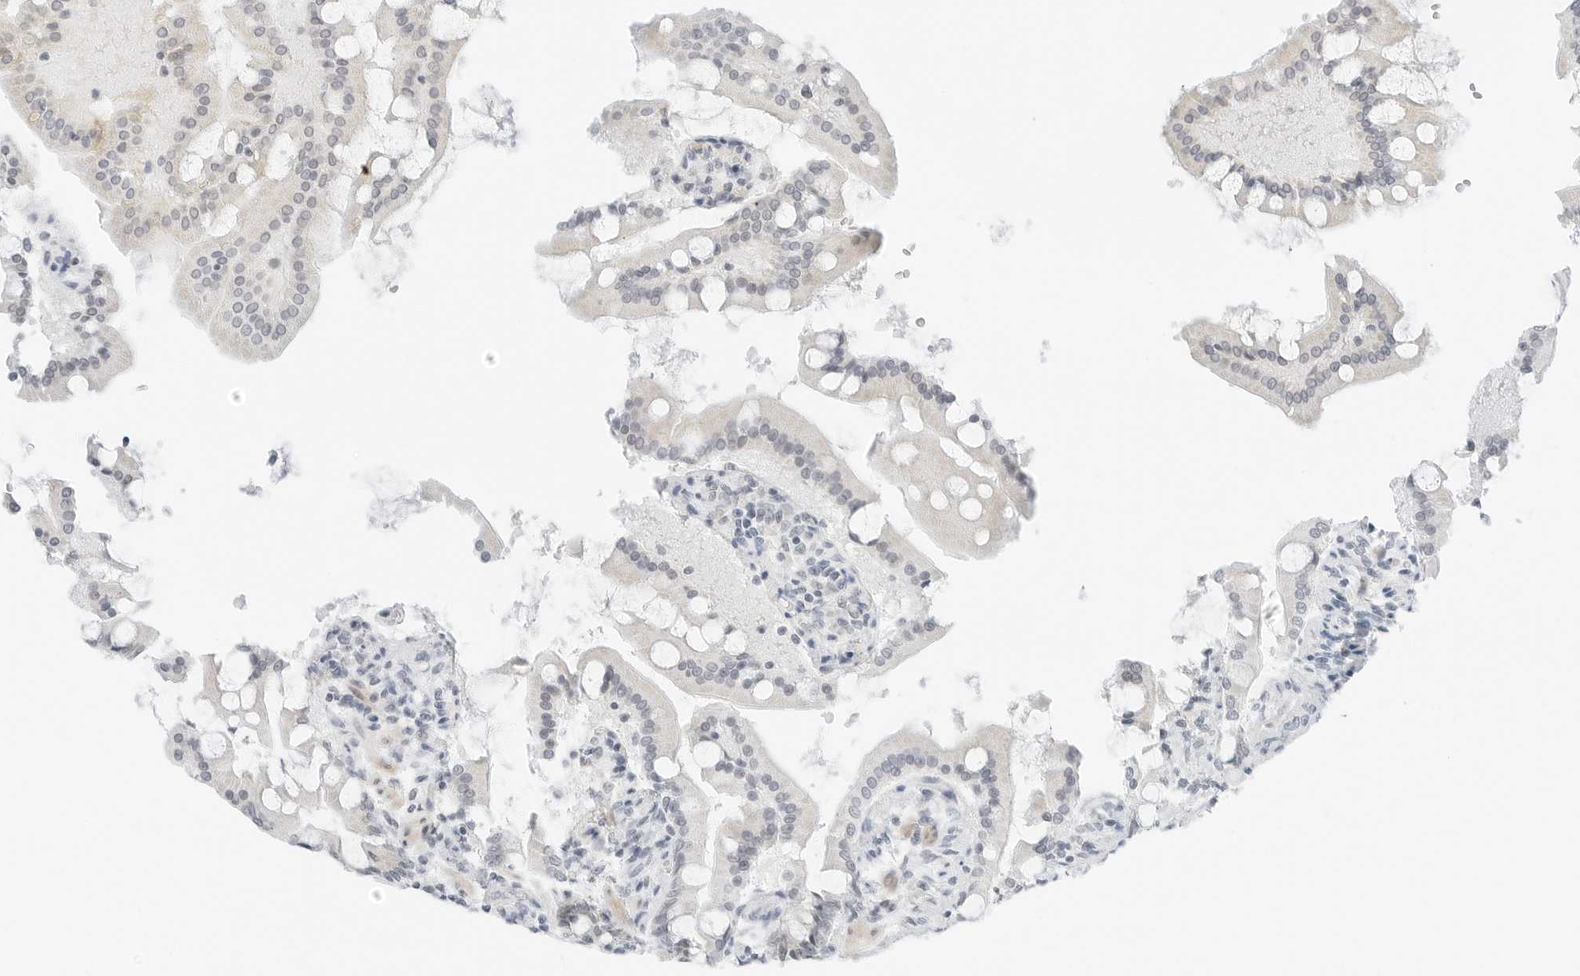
{"staining": {"intensity": "negative", "quantity": "none", "location": "none"}, "tissue": "small intestine", "cell_type": "Glandular cells", "image_type": "normal", "snomed": [{"axis": "morphology", "description": "Normal tissue, NOS"}, {"axis": "topography", "description": "Small intestine"}], "caption": "Image shows no significant protein staining in glandular cells of benign small intestine.", "gene": "CCSAP", "patient": {"sex": "male", "age": 41}}